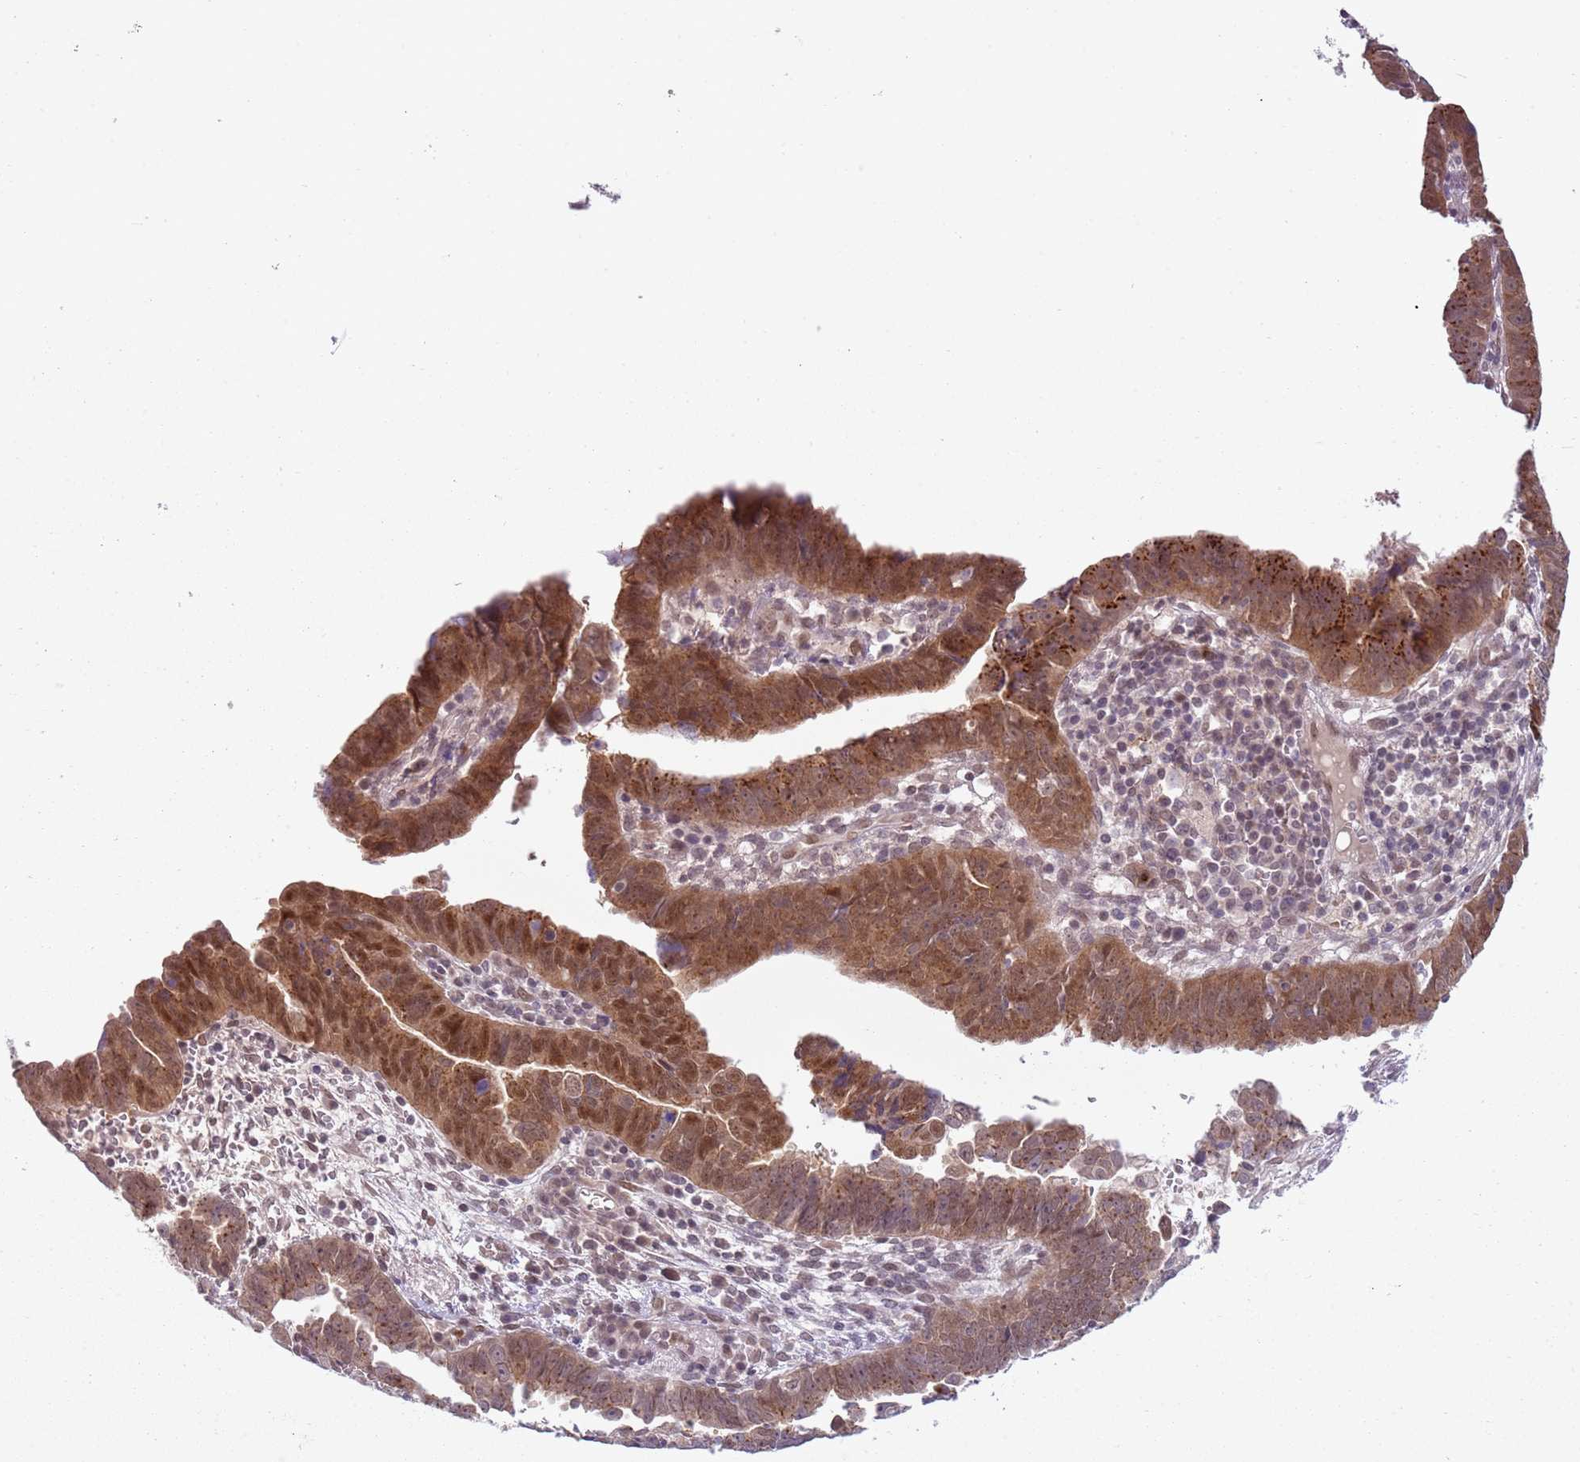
{"staining": {"intensity": "moderate", "quantity": ">75%", "location": "cytoplasmic/membranous,nuclear"}, "tissue": "endometrial cancer", "cell_type": "Tumor cells", "image_type": "cancer", "snomed": [{"axis": "morphology", "description": "Adenocarcinoma, NOS"}, {"axis": "topography", "description": "Endometrium"}], "caption": "Human endometrial cancer (adenocarcinoma) stained with a protein marker shows moderate staining in tumor cells.", "gene": "TM2D1", "patient": {"sex": "female", "age": 75}}